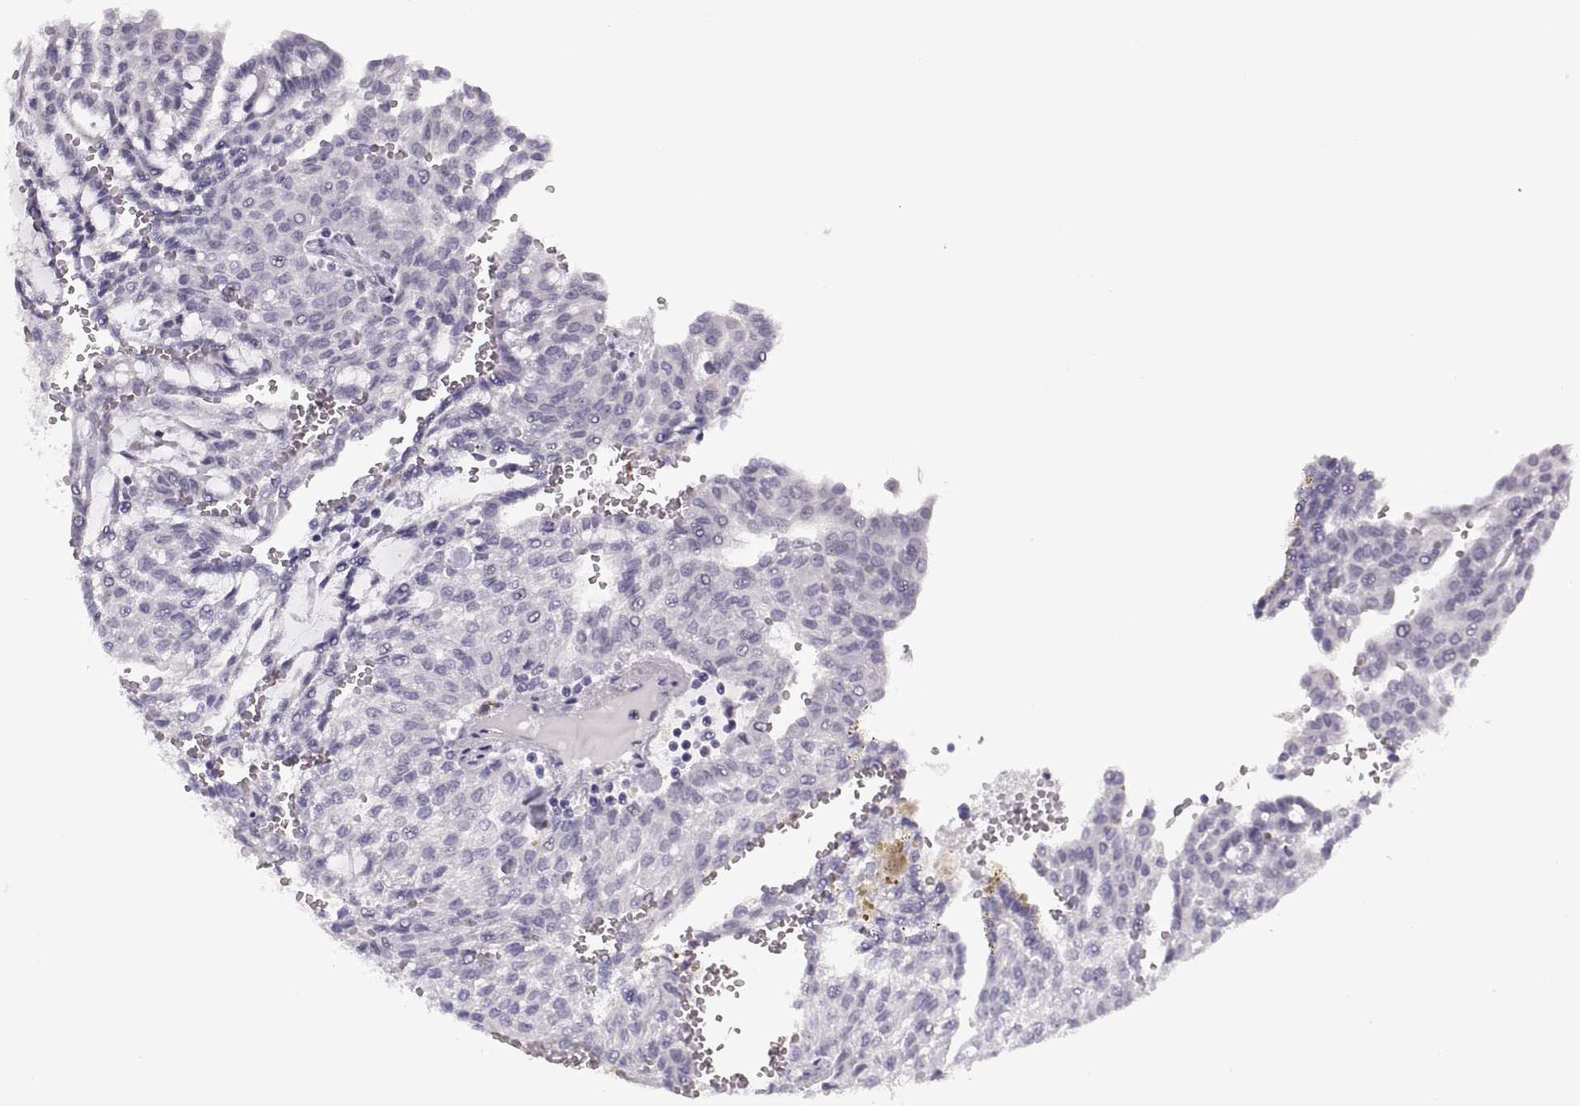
{"staining": {"intensity": "negative", "quantity": "none", "location": "none"}, "tissue": "renal cancer", "cell_type": "Tumor cells", "image_type": "cancer", "snomed": [{"axis": "morphology", "description": "Adenocarcinoma, NOS"}, {"axis": "topography", "description": "Kidney"}], "caption": "High magnification brightfield microscopy of adenocarcinoma (renal) stained with DAB (brown) and counterstained with hematoxylin (blue): tumor cells show no significant expression.", "gene": "C3orf22", "patient": {"sex": "male", "age": 63}}